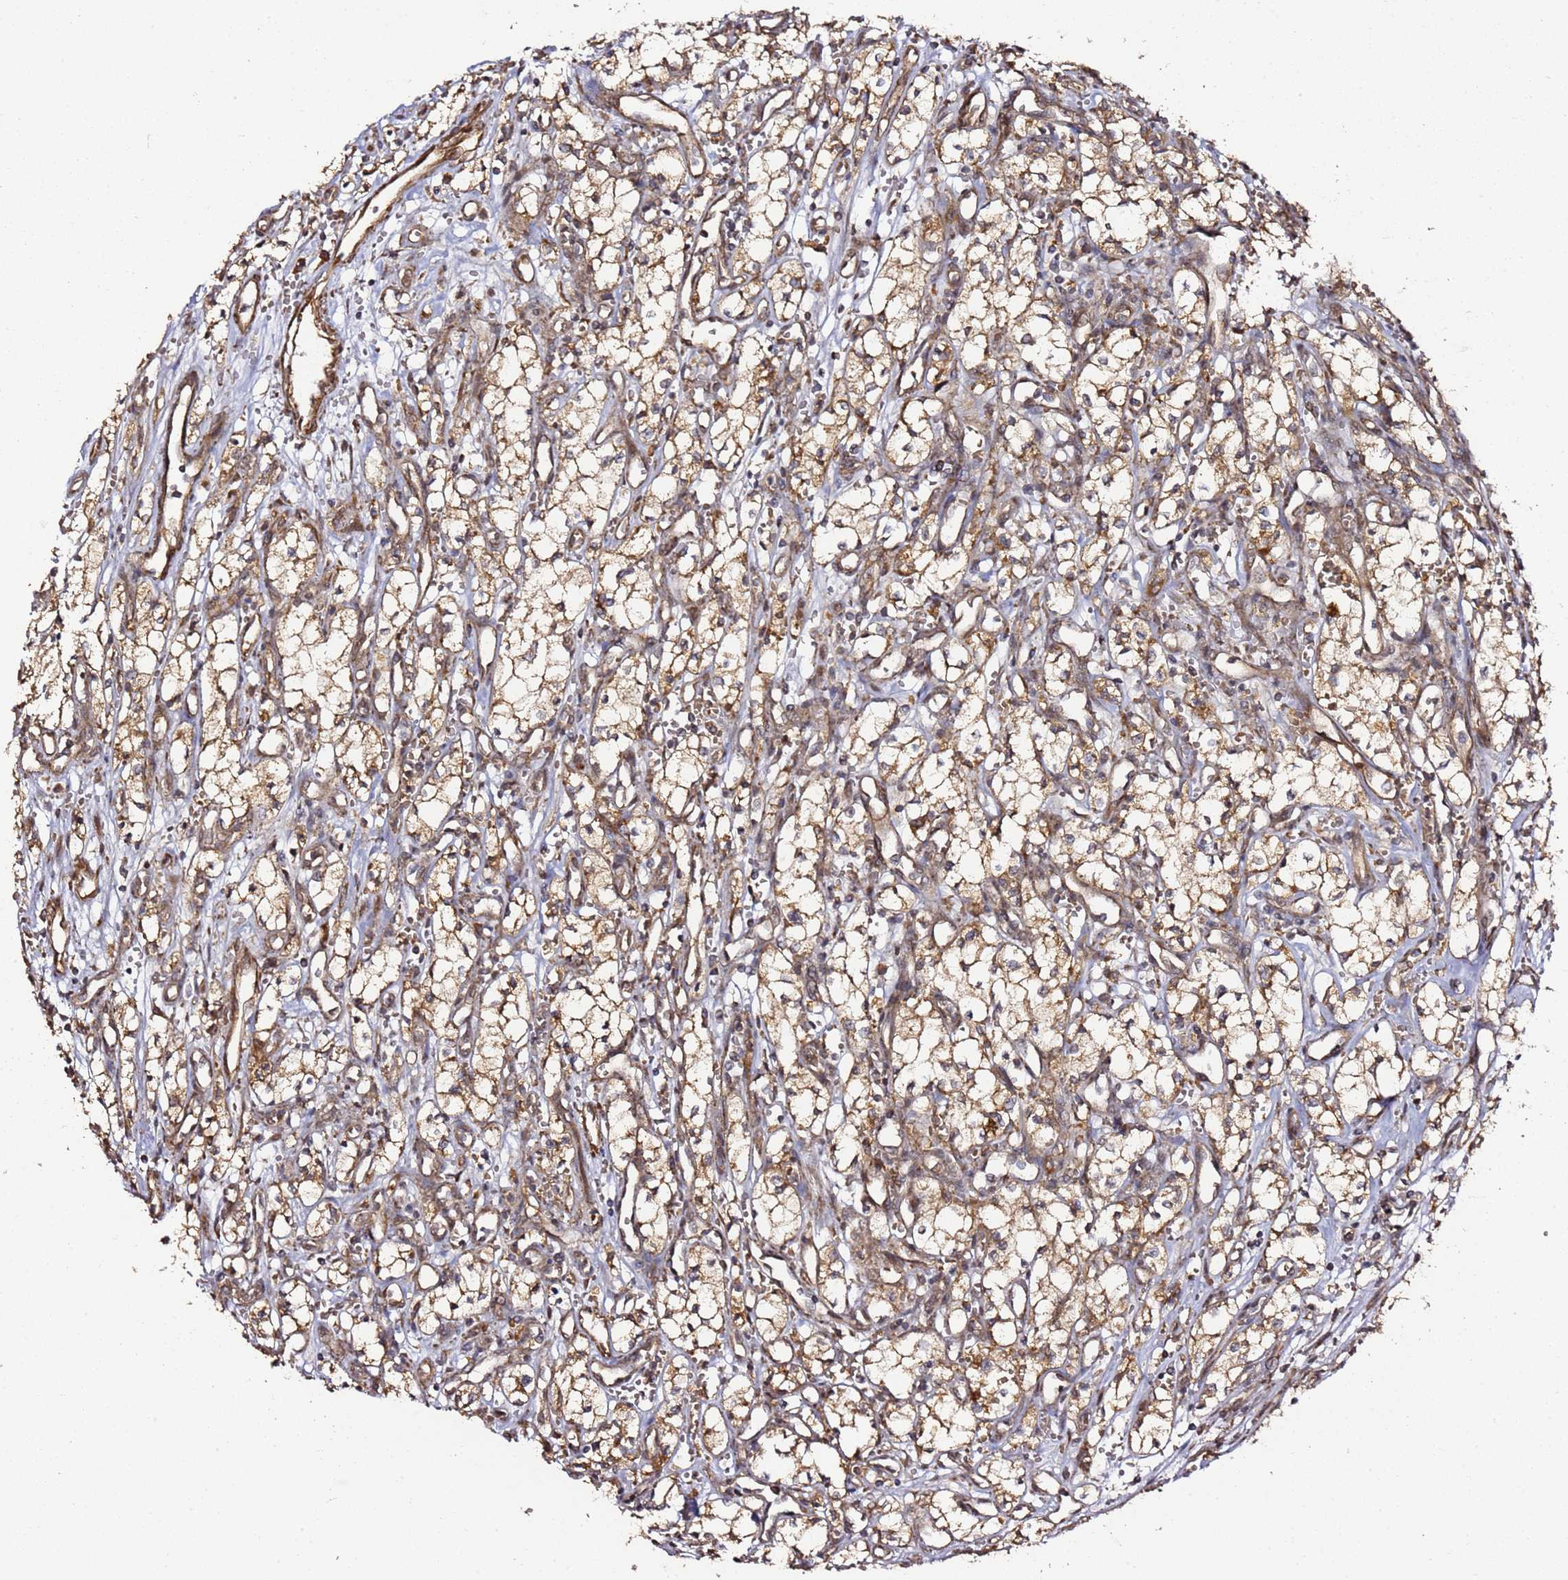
{"staining": {"intensity": "moderate", "quantity": ">75%", "location": "cytoplasmic/membranous"}, "tissue": "renal cancer", "cell_type": "Tumor cells", "image_type": "cancer", "snomed": [{"axis": "morphology", "description": "Adenocarcinoma, NOS"}, {"axis": "topography", "description": "Kidney"}], "caption": "The immunohistochemical stain labels moderate cytoplasmic/membranous expression in tumor cells of renal adenocarcinoma tissue.", "gene": "TM2D2", "patient": {"sex": "male", "age": 59}}